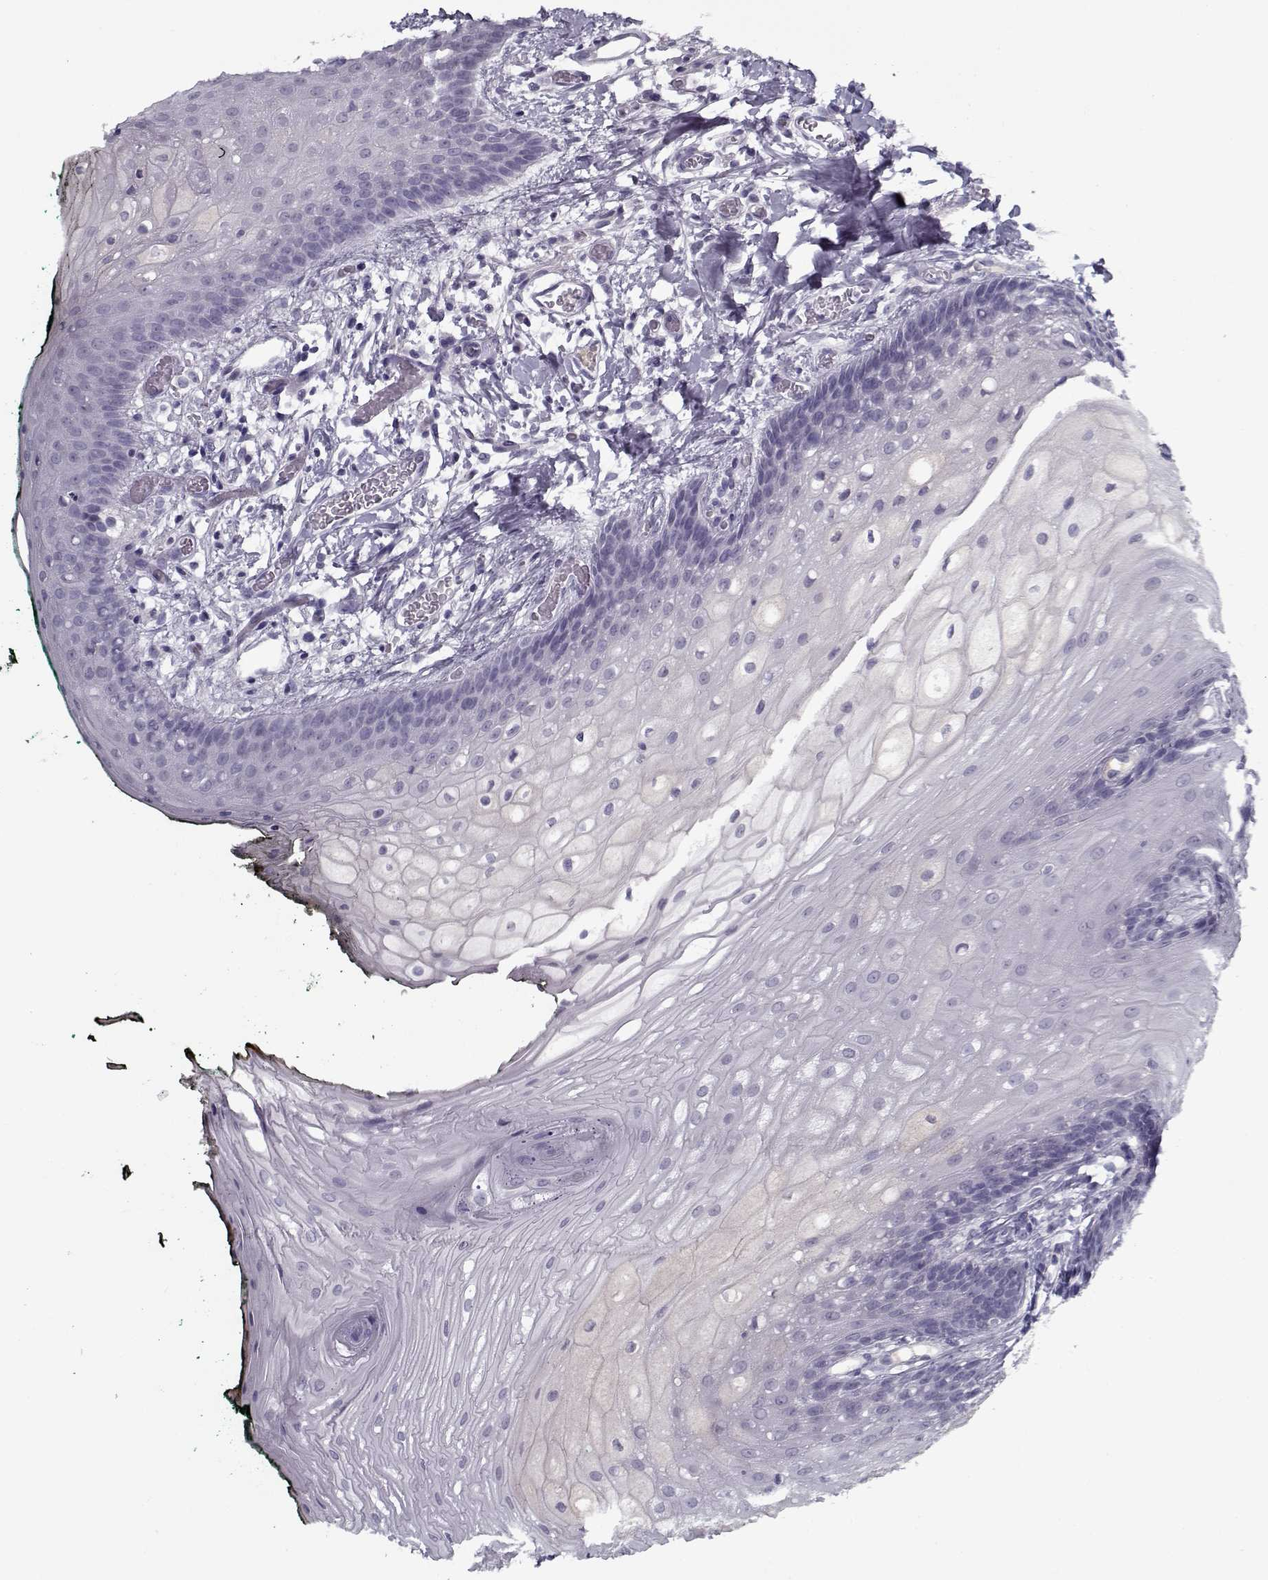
{"staining": {"intensity": "negative", "quantity": "none", "location": "none"}, "tissue": "oral mucosa", "cell_type": "Squamous epithelial cells", "image_type": "normal", "snomed": [{"axis": "morphology", "description": "Normal tissue, NOS"}, {"axis": "topography", "description": "Oral tissue"}, {"axis": "topography", "description": "Head-Neck"}], "caption": "Squamous epithelial cells show no significant positivity in unremarkable oral mucosa. (Brightfield microscopy of DAB immunohistochemistry (IHC) at high magnification).", "gene": "SPACA9", "patient": {"sex": "female", "age": 68}}